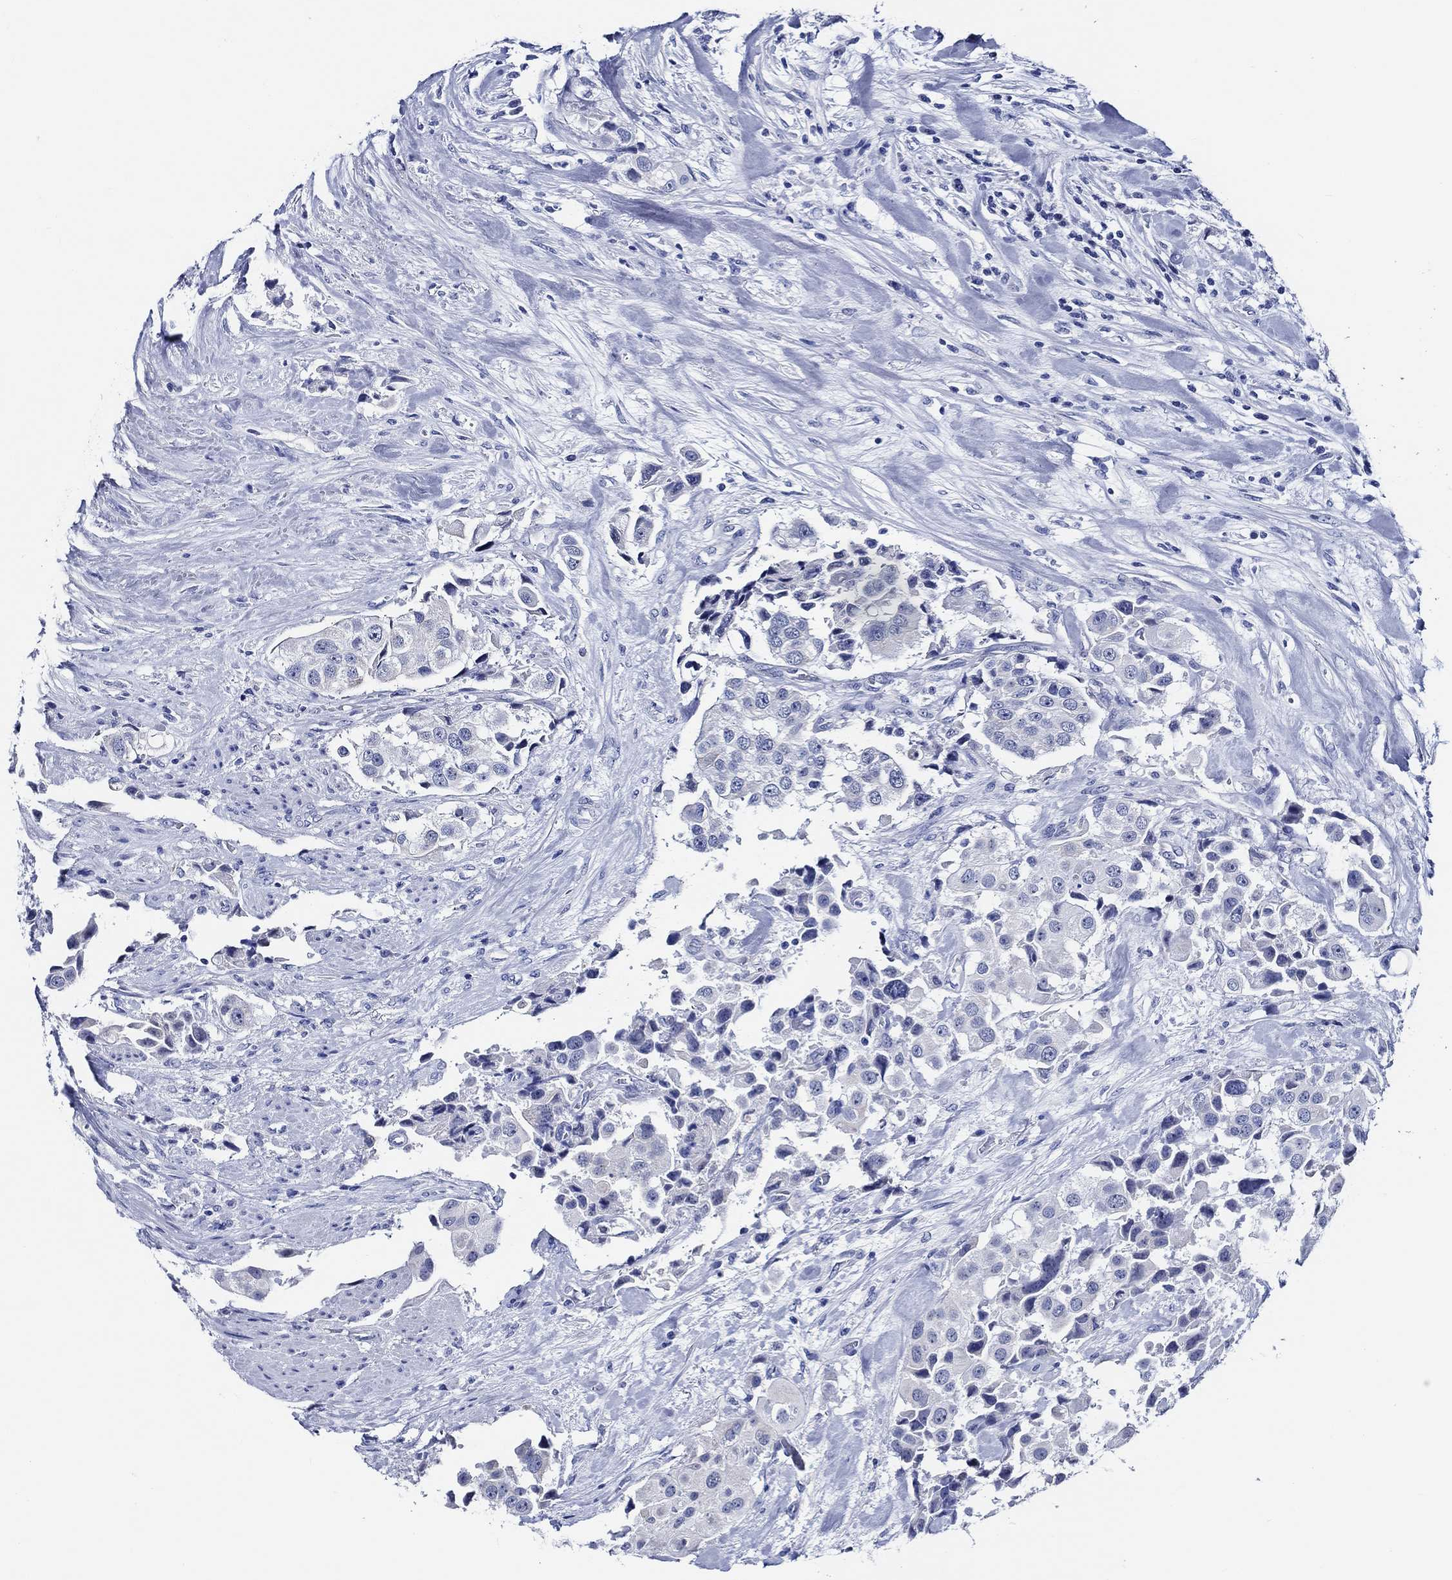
{"staining": {"intensity": "negative", "quantity": "none", "location": "none"}, "tissue": "urothelial cancer", "cell_type": "Tumor cells", "image_type": "cancer", "snomed": [{"axis": "morphology", "description": "Urothelial carcinoma, High grade"}, {"axis": "topography", "description": "Urinary bladder"}], "caption": "Tumor cells are negative for protein expression in human urothelial cancer.", "gene": "WDR62", "patient": {"sex": "female", "age": 64}}